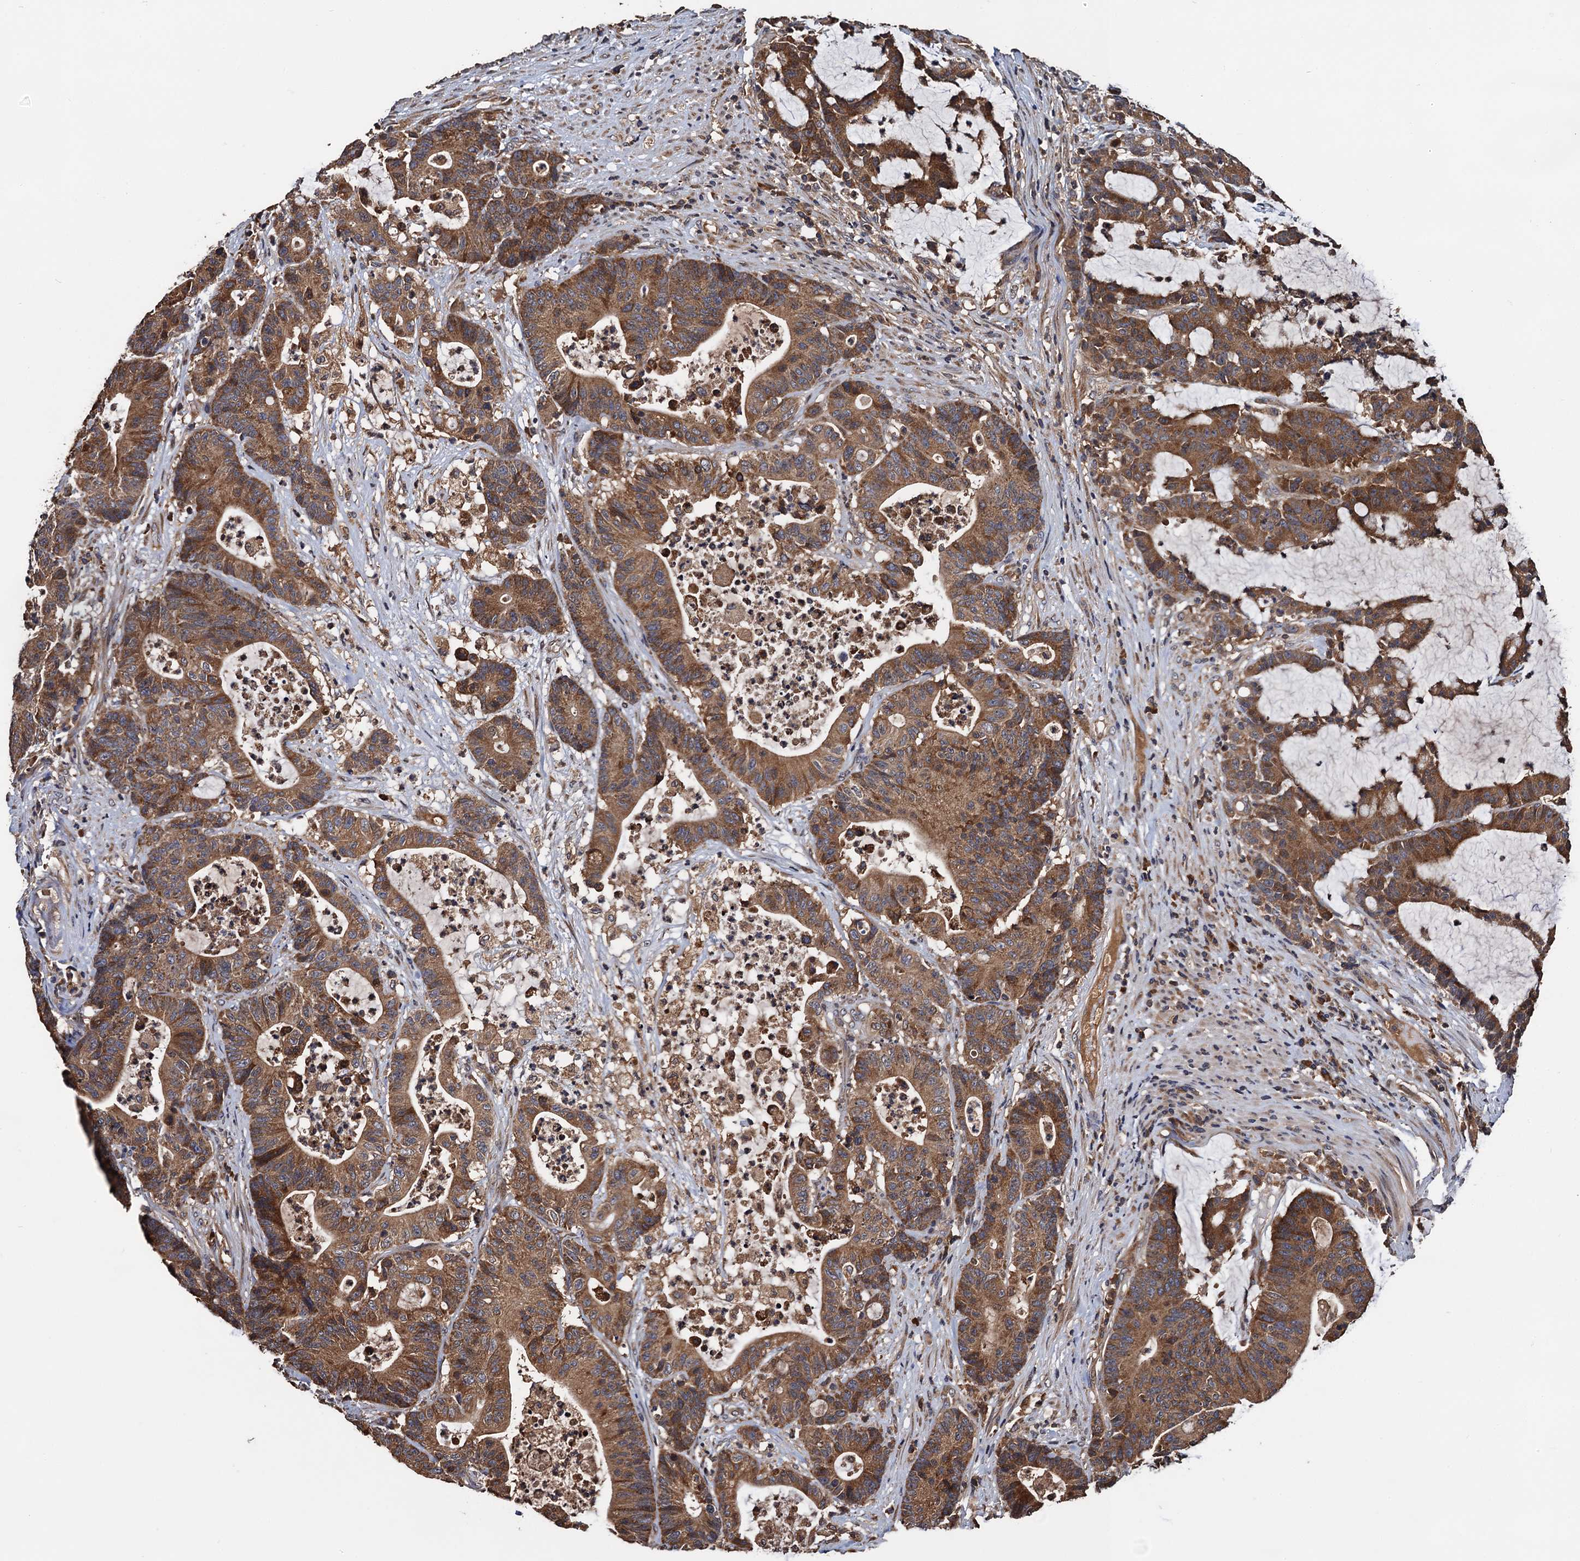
{"staining": {"intensity": "moderate", "quantity": ">75%", "location": "cytoplasmic/membranous"}, "tissue": "colorectal cancer", "cell_type": "Tumor cells", "image_type": "cancer", "snomed": [{"axis": "morphology", "description": "Adenocarcinoma, NOS"}, {"axis": "topography", "description": "Colon"}], "caption": "Immunohistochemistry staining of colorectal cancer (adenocarcinoma), which demonstrates medium levels of moderate cytoplasmic/membranous expression in approximately >75% of tumor cells indicating moderate cytoplasmic/membranous protein expression. The staining was performed using DAB (brown) for protein detection and nuclei were counterstained in hematoxylin (blue).", "gene": "RGS11", "patient": {"sex": "female", "age": 84}}